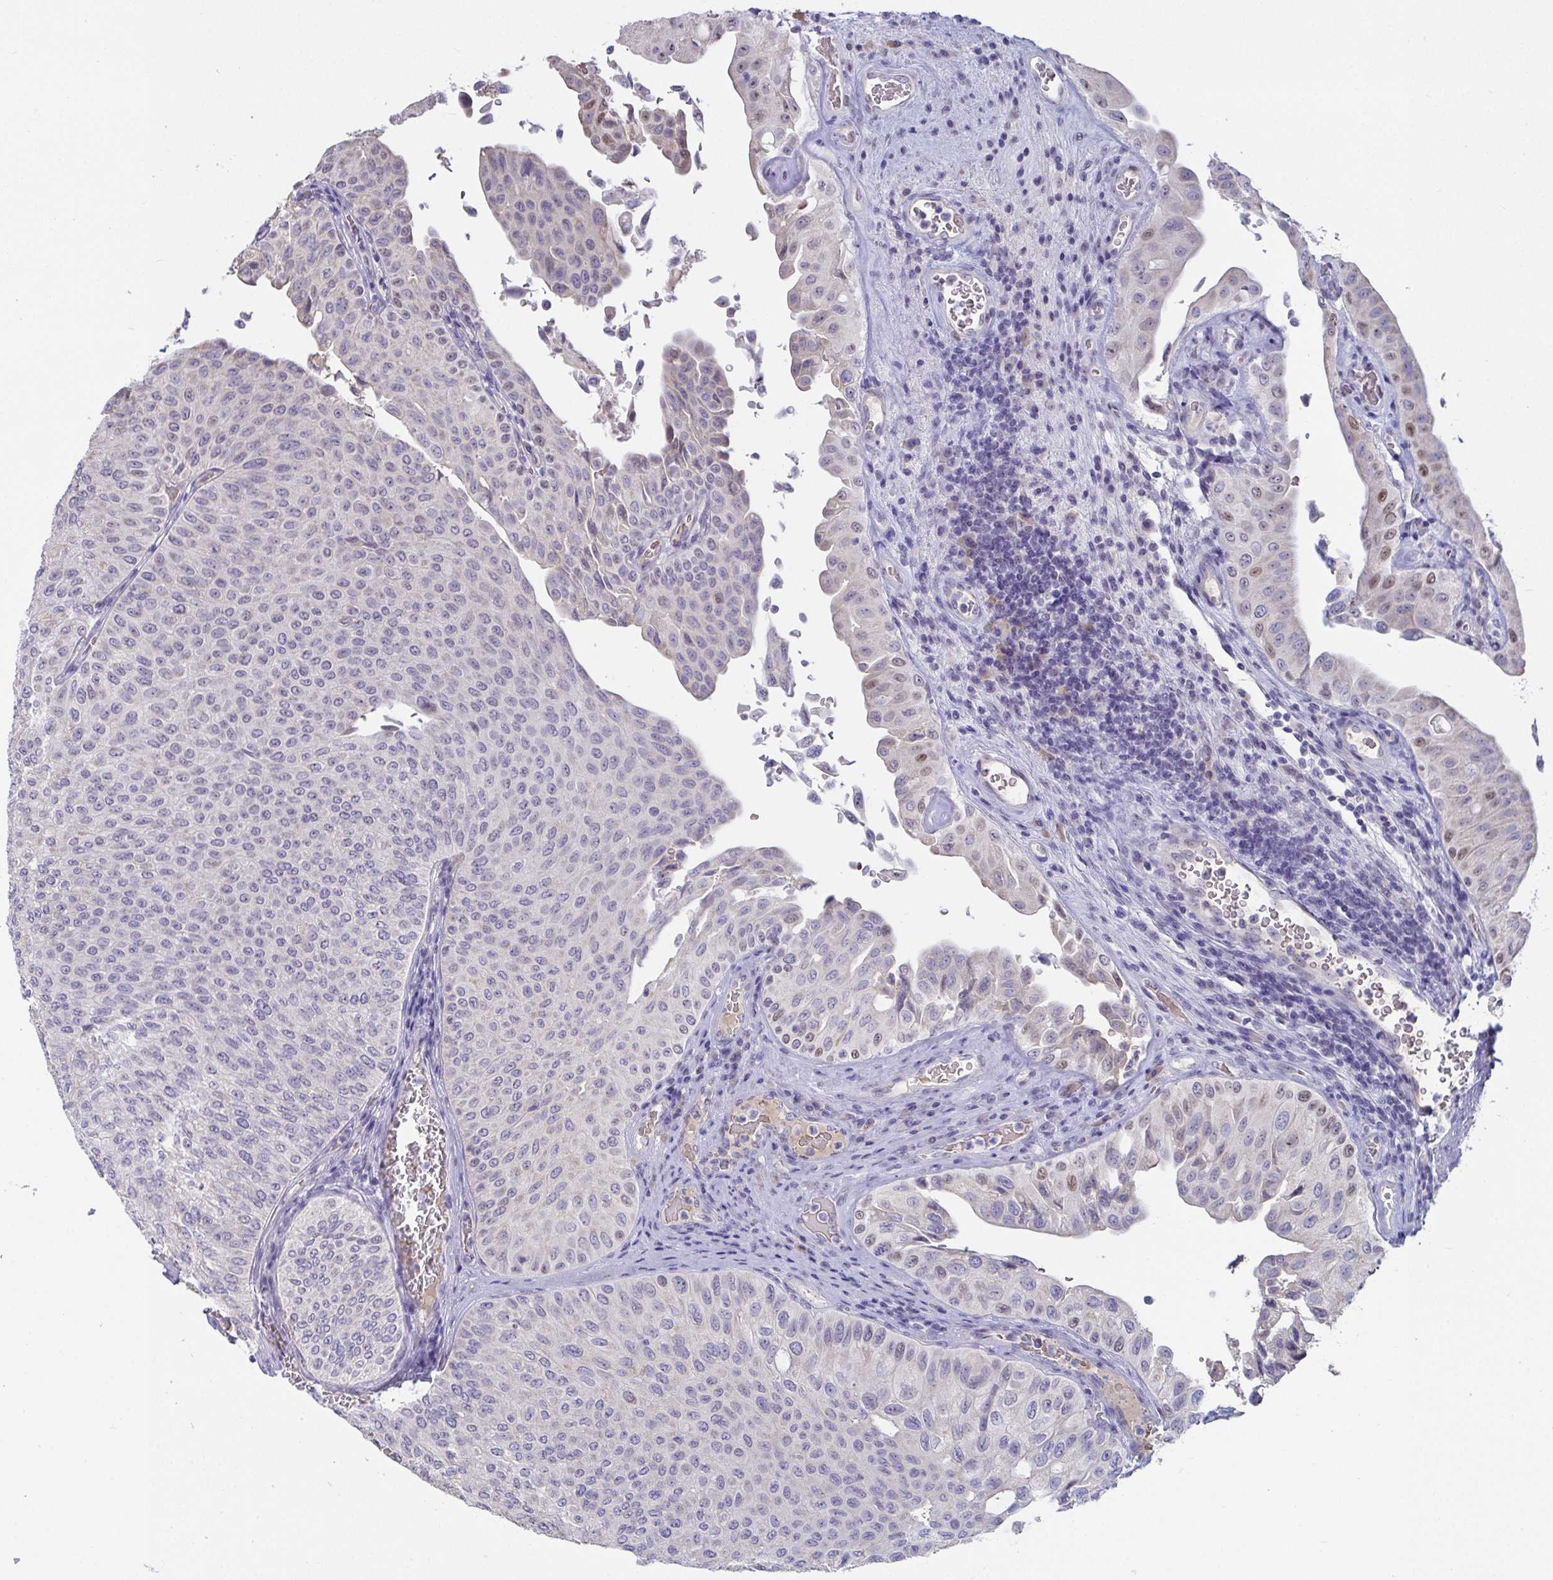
{"staining": {"intensity": "negative", "quantity": "none", "location": "none"}, "tissue": "urothelial cancer", "cell_type": "Tumor cells", "image_type": "cancer", "snomed": [{"axis": "morphology", "description": "Urothelial carcinoma, NOS"}, {"axis": "topography", "description": "Urinary bladder"}], "caption": "Immunohistochemical staining of human transitional cell carcinoma shows no significant positivity in tumor cells.", "gene": "MYC", "patient": {"sex": "male", "age": 59}}